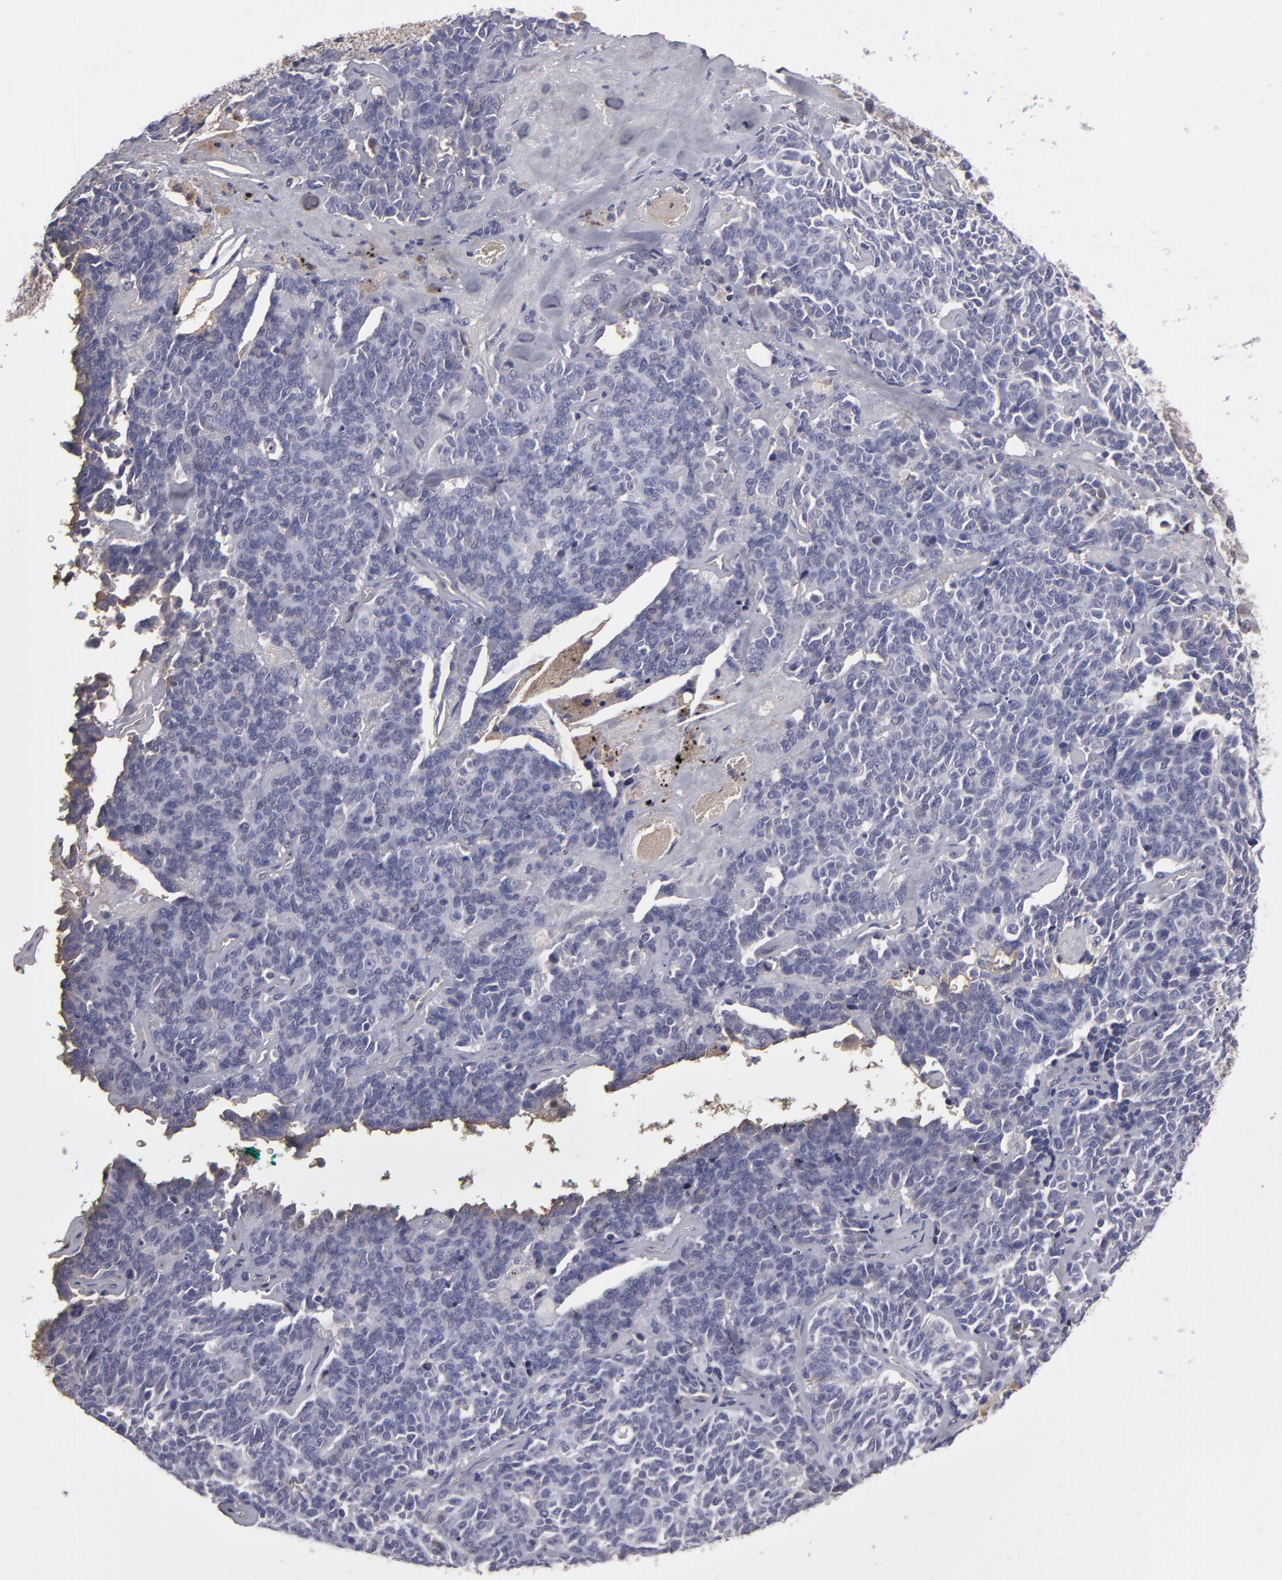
{"staining": {"intensity": "negative", "quantity": "none", "location": "none"}, "tissue": "lung cancer", "cell_type": "Tumor cells", "image_type": "cancer", "snomed": [{"axis": "morphology", "description": "Neoplasm, malignant, NOS"}, {"axis": "topography", "description": "Lung"}], "caption": "There is no significant staining in tumor cells of lung cancer.", "gene": "ITIH4", "patient": {"sex": "female", "age": 58}}